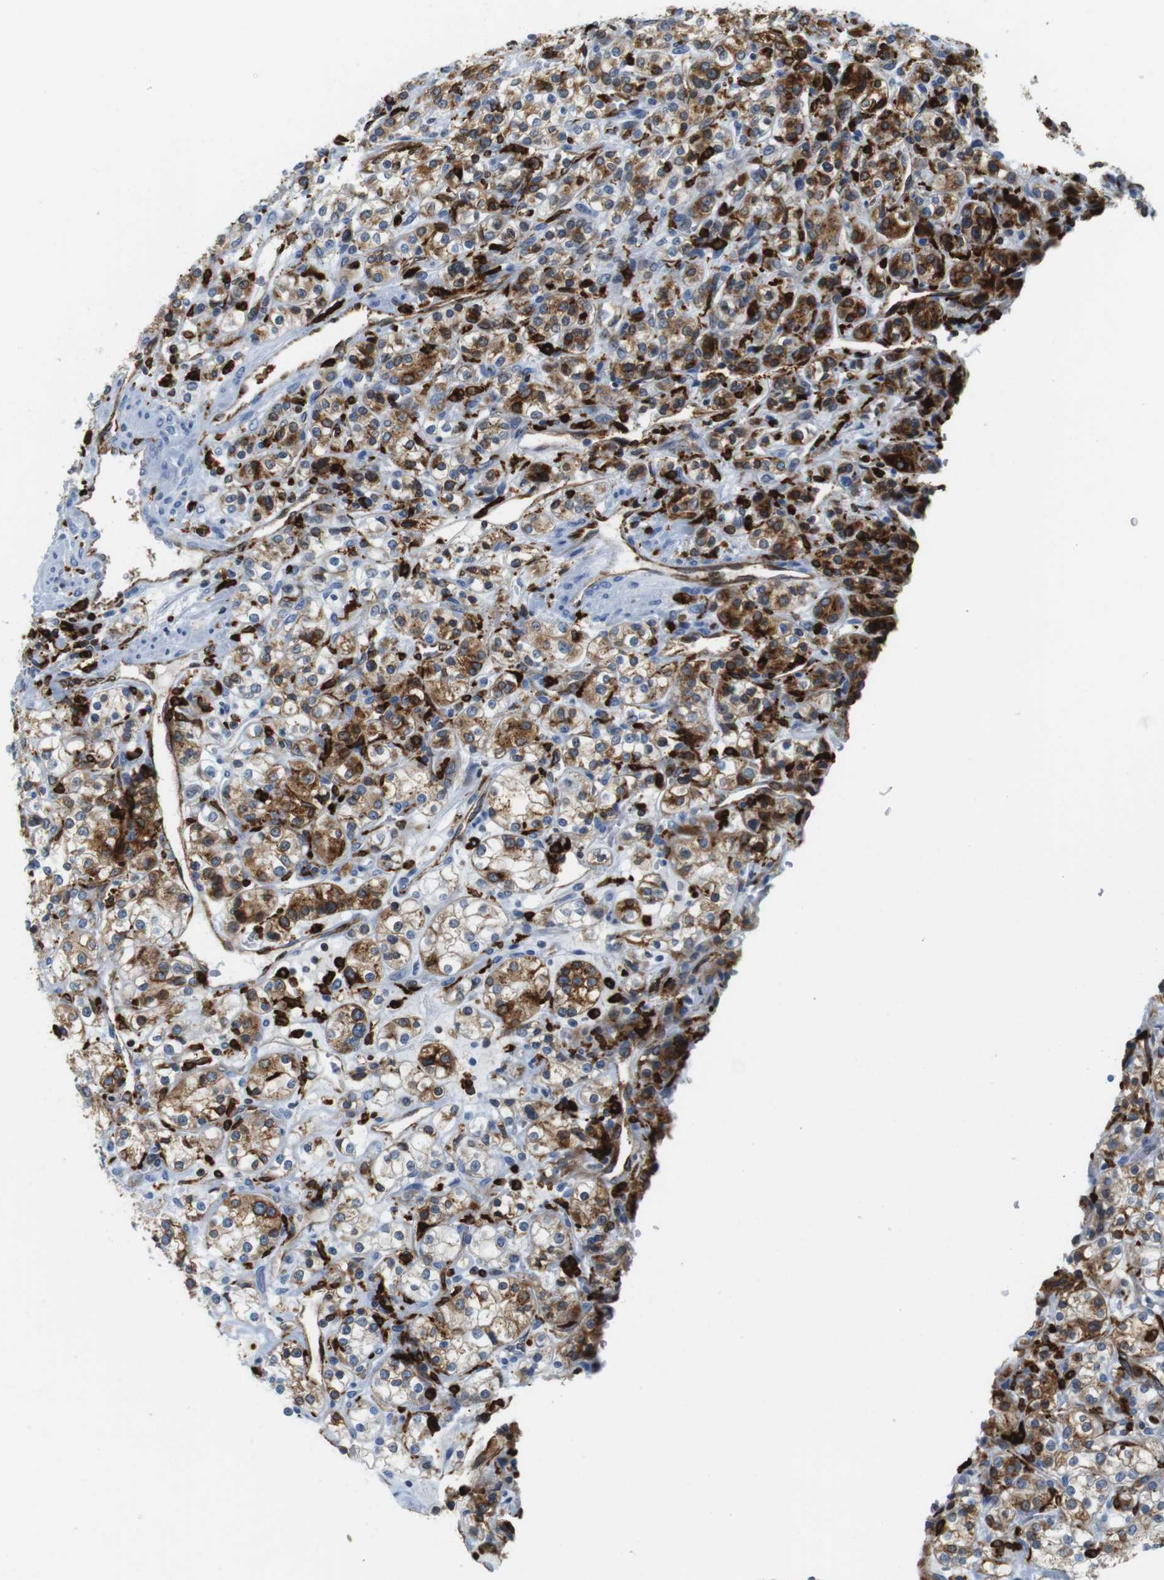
{"staining": {"intensity": "moderate", "quantity": "25%-75%", "location": "cytoplasmic/membranous"}, "tissue": "renal cancer", "cell_type": "Tumor cells", "image_type": "cancer", "snomed": [{"axis": "morphology", "description": "Adenocarcinoma, NOS"}, {"axis": "topography", "description": "Kidney"}], "caption": "Immunohistochemical staining of human adenocarcinoma (renal) displays medium levels of moderate cytoplasmic/membranous positivity in approximately 25%-75% of tumor cells.", "gene": "CIITA", "patient": {"sex": "male", "age": 77}}